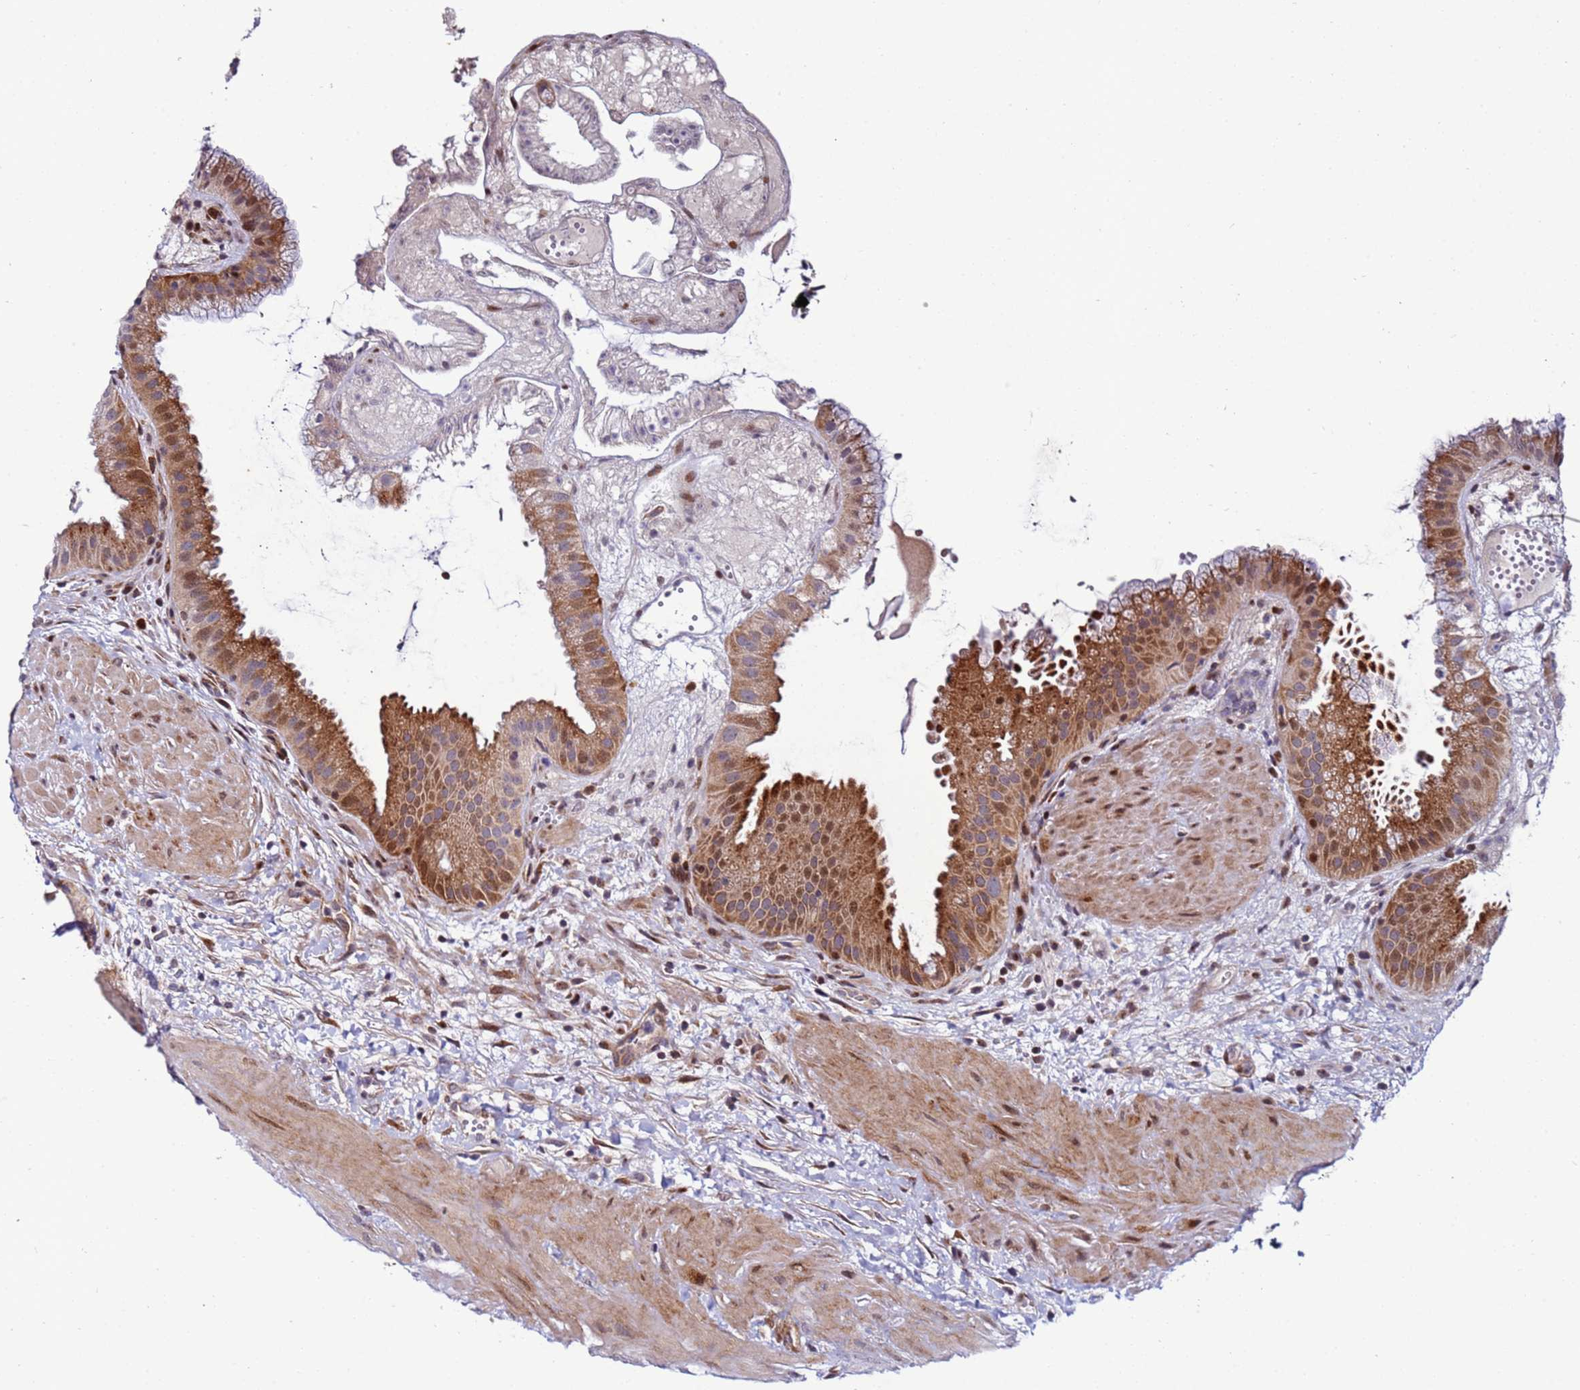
{"staining": {"intensity": "strong", "quantity": "25%-75%", "location": "cytoplasmic/membranous"}, "tissue": "gallbladder", "cell_type": "Glandular cells", "image_type": "normal", "snomed": [{"axis": "morphology", "description": "Normal tissue, NOS"}, {"axis": "topography", "description": "Gallbladder"}], "caption": "Strong cytoplasmic/membranous expression is seen in approximately 25%-75% of glandular cells in unremarkable gallbladder.", "gene": "WBP11", "patient": {"sex": "female", "age": 64}}